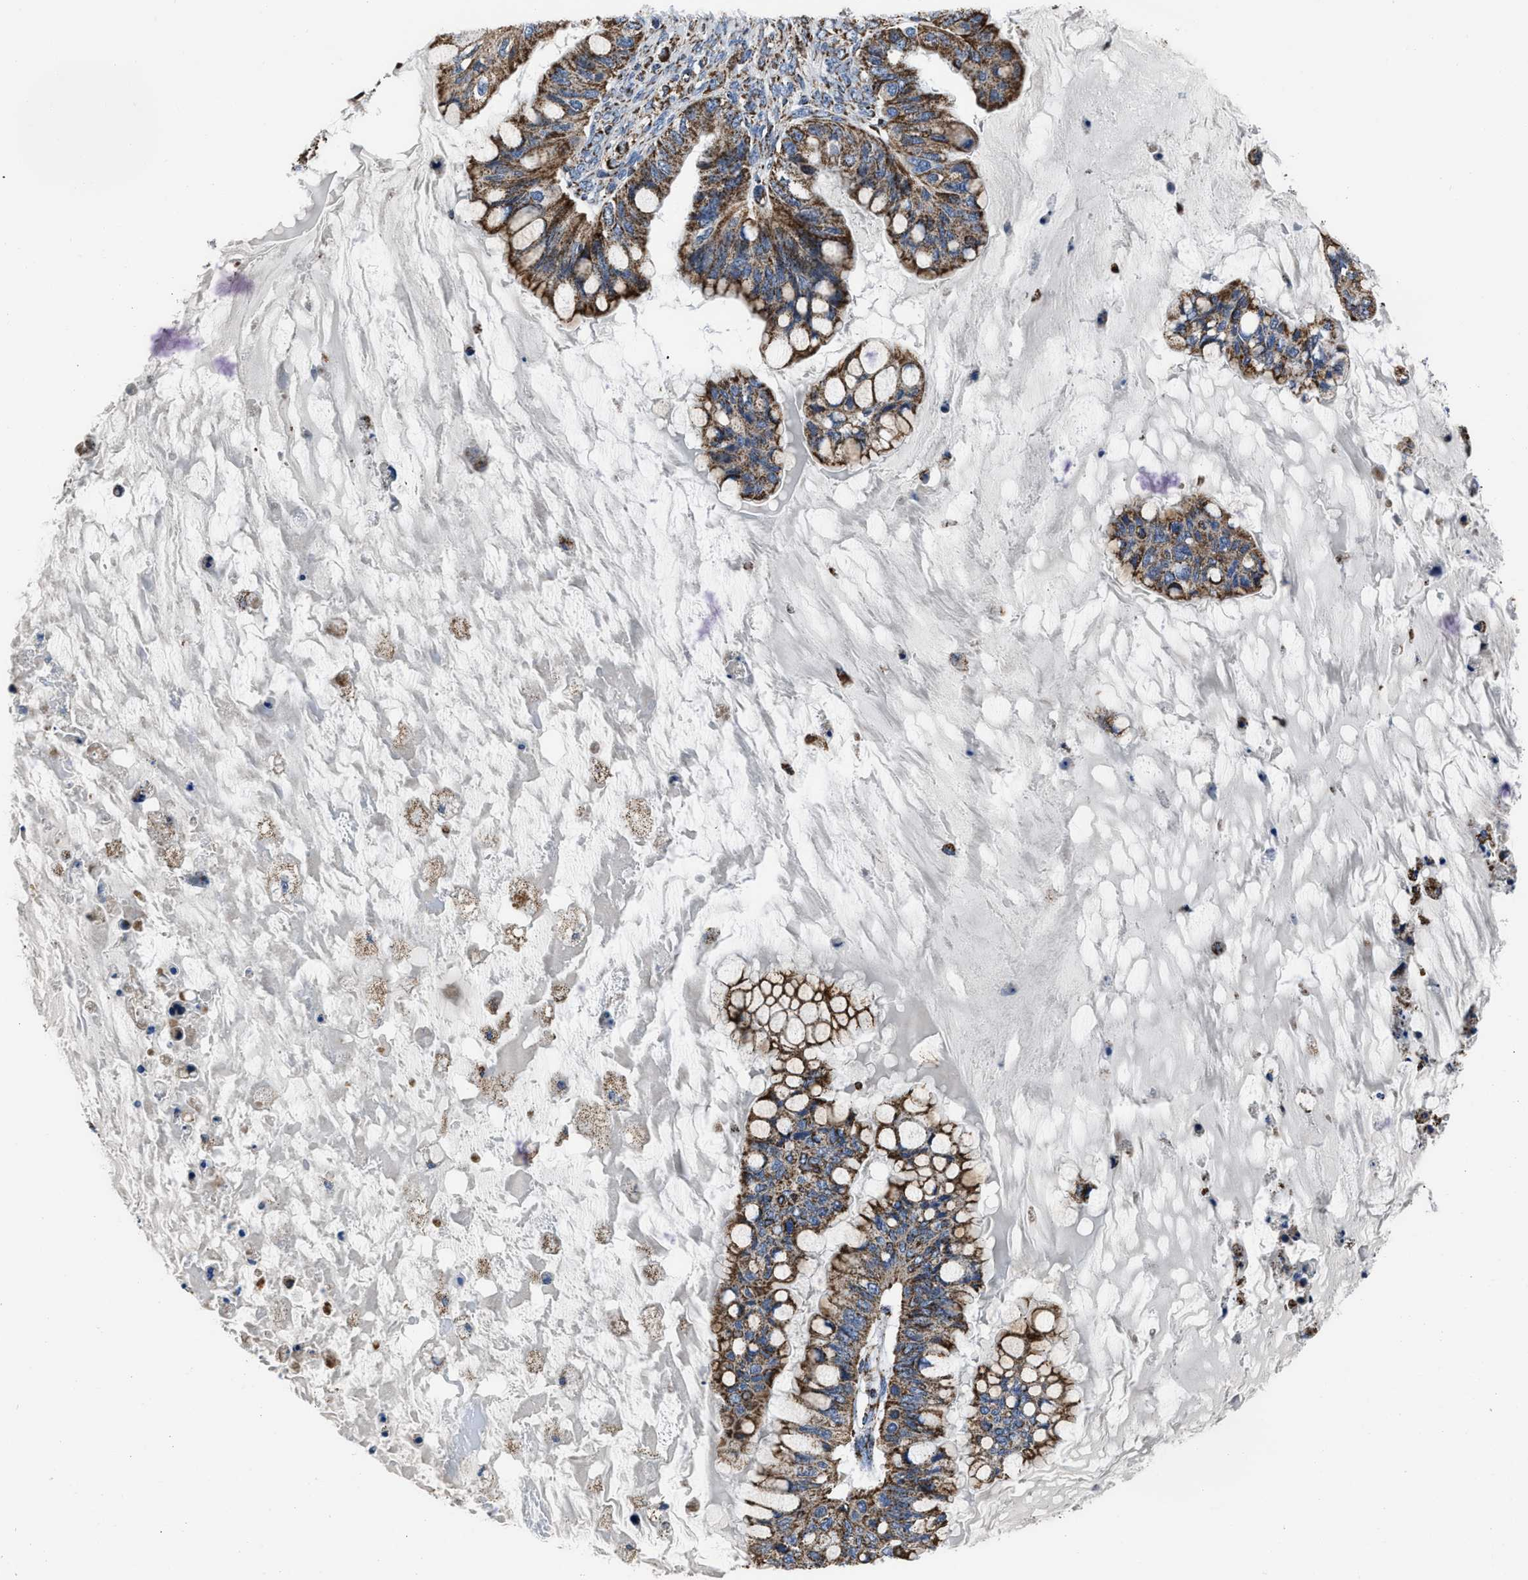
{"staining": {"intensity": "moderate", "quantity": ">75%", "location": "cytoplasmic/membranous"}, "tissue": "ovarian cancer", "cell_type": "Tumor cells", "image_type": "cancer", "snomed": [{"axis": "morphology", "description": "Cystadenocarcinoma, mucinous, NOS"}, {"axis": "topography", "description": "Ovary"}], "caption": "IHC photomicrograph of neoplastic tissue: mucinous cystadenocarcinoma (ovarian) stained using immunohistochemistry (IHC) reveals medium levels of moderate protein expression localized specifically in the cytoplasmic/membranous of tumor cells, appearing as a cytoplasmic/membranous brown color.", "gene": "NSD3", "patient": {"sex": "female", "age": 80}}